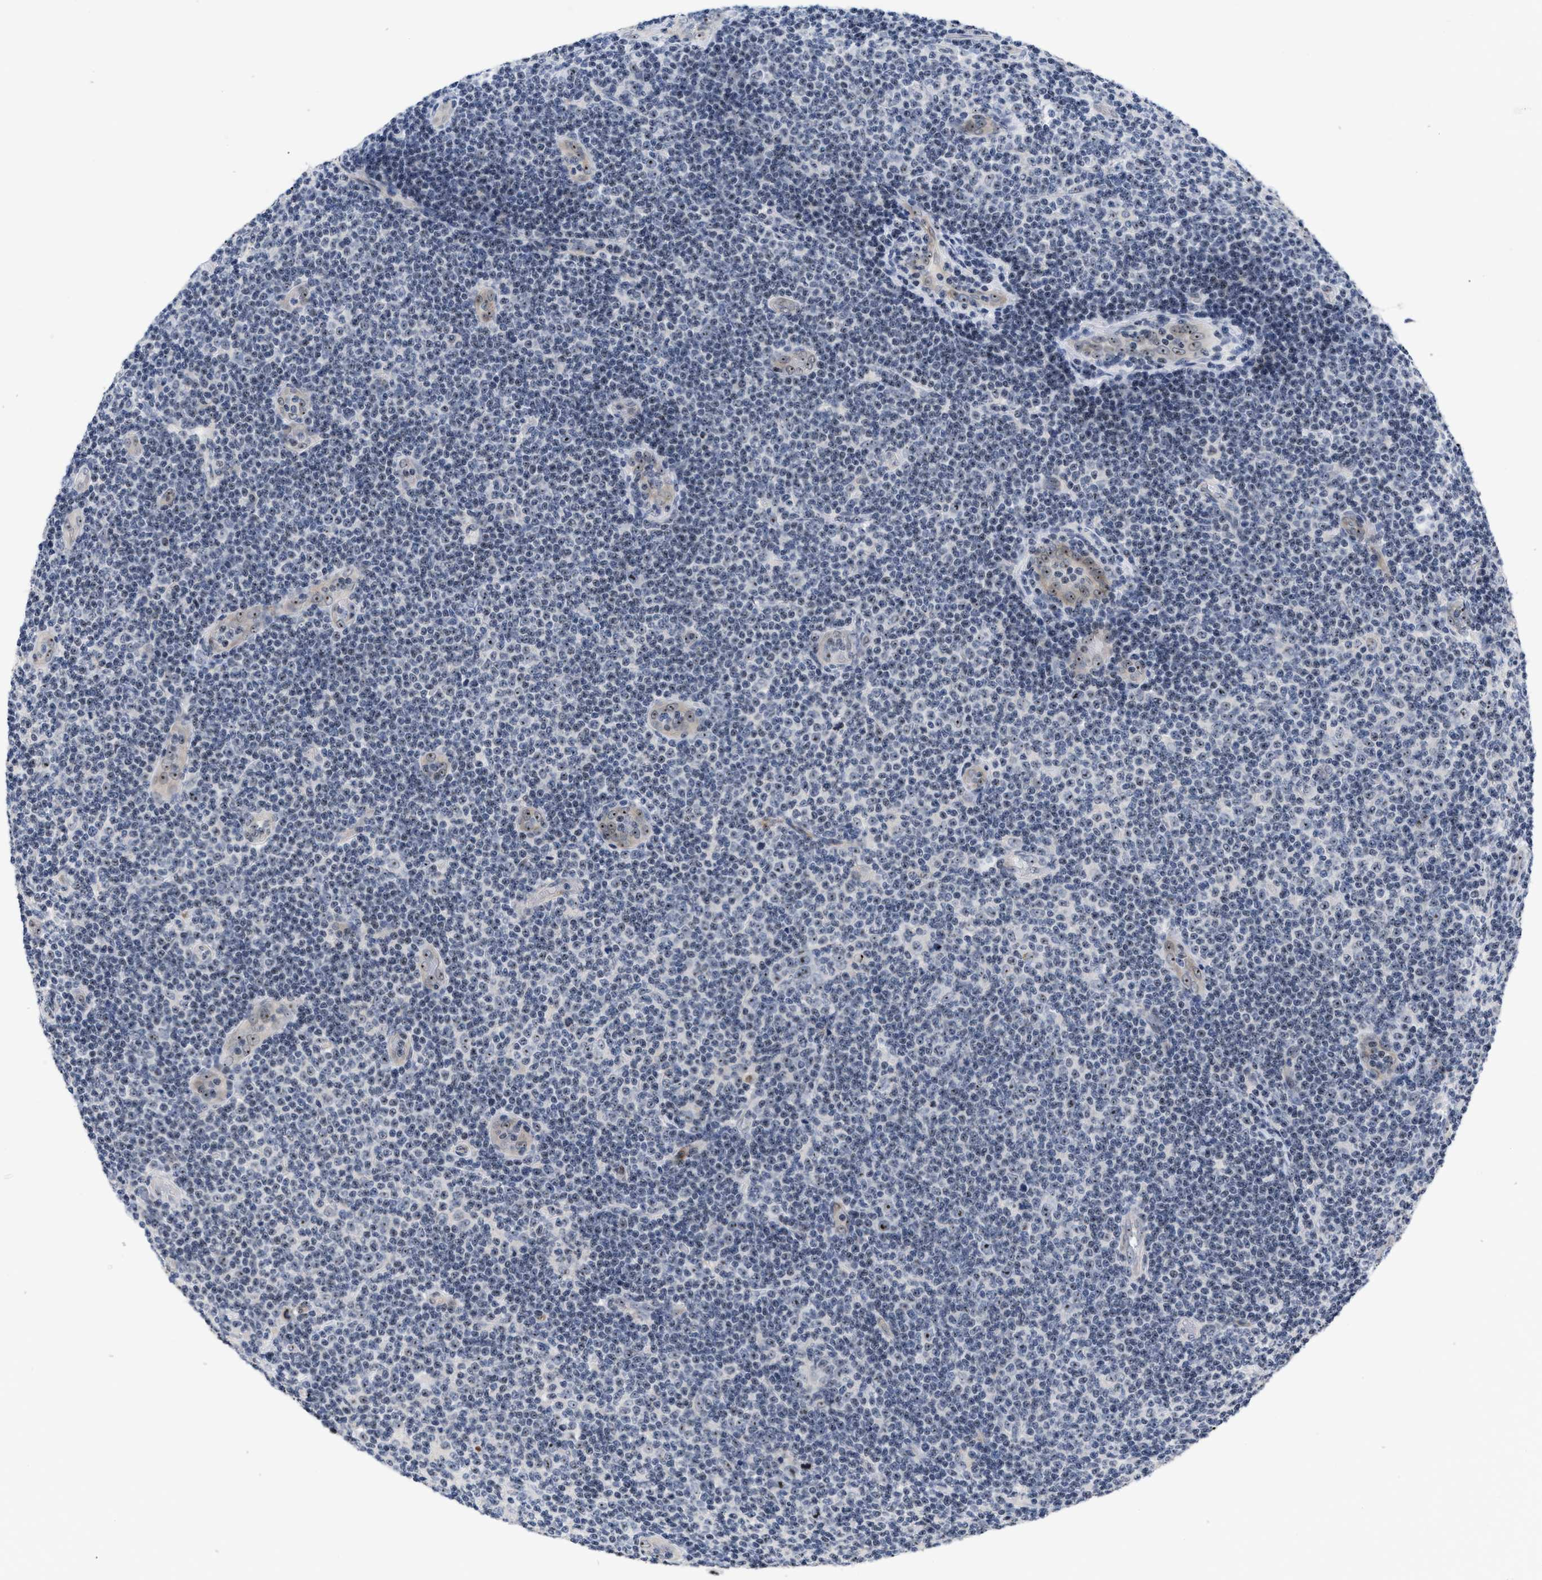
{"staining": {"intensity": "moderate", "quantity": "<25%", "location": "nuclear"}, "tissue": "lymphoma", "cell_type": "Tumor cells", "image_type": "cancer", "snomed": [{"axis": "morphology", "description": "Malignant lymphoma, non-Hodgkin's type, Low grade"}, {"axis": "topography", "description": "Lymph node"}], "caption": "Lymphoma stained with a protein marker exhibits moderate staining in tumor cells.", "gene": "NOP58", "patient": {"sex": "male", "age": 83}}